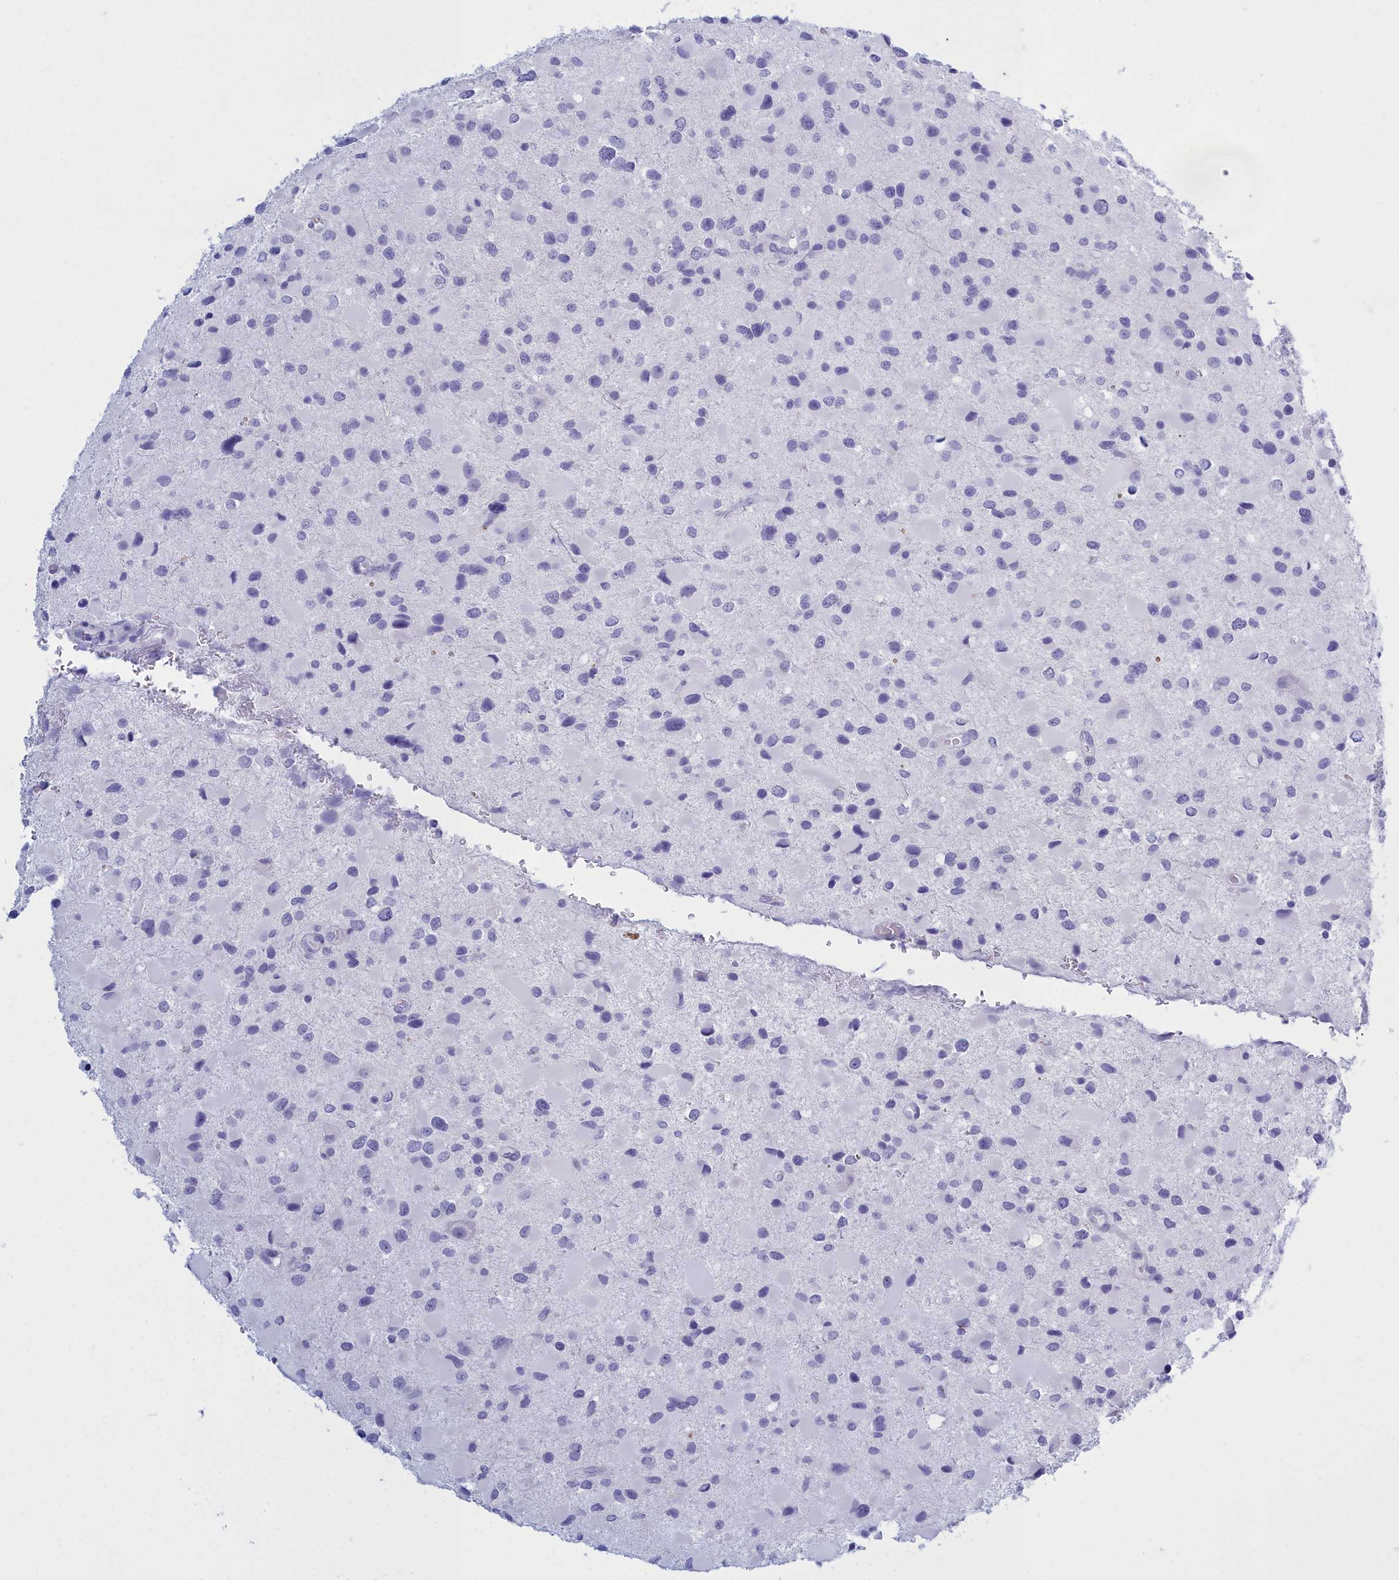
{"staining": {"intensity": "negative", "quantity": "none", "location": "none"}, "tissue": "glioma", "cell_type": "Tumor cells", "image_type": "cancer", "snomed": [{"axis": "morphology", "description": "Glioma, malignant, Low grade"}, {"axis": "topography", "description": "Brain"}], "caption": "Immunohistochemistry (IHC) micrograph of neoplastic tissue: glioma stained with DAB (3,3'-diaminobenzidine) exhibits no significant protein staining in tumor cells. (Brightfield microscopy of DAB immunohistochemistry at high magnification).", "gene": "TMEM97", "patient": {"sex": "female", "age": 32}}